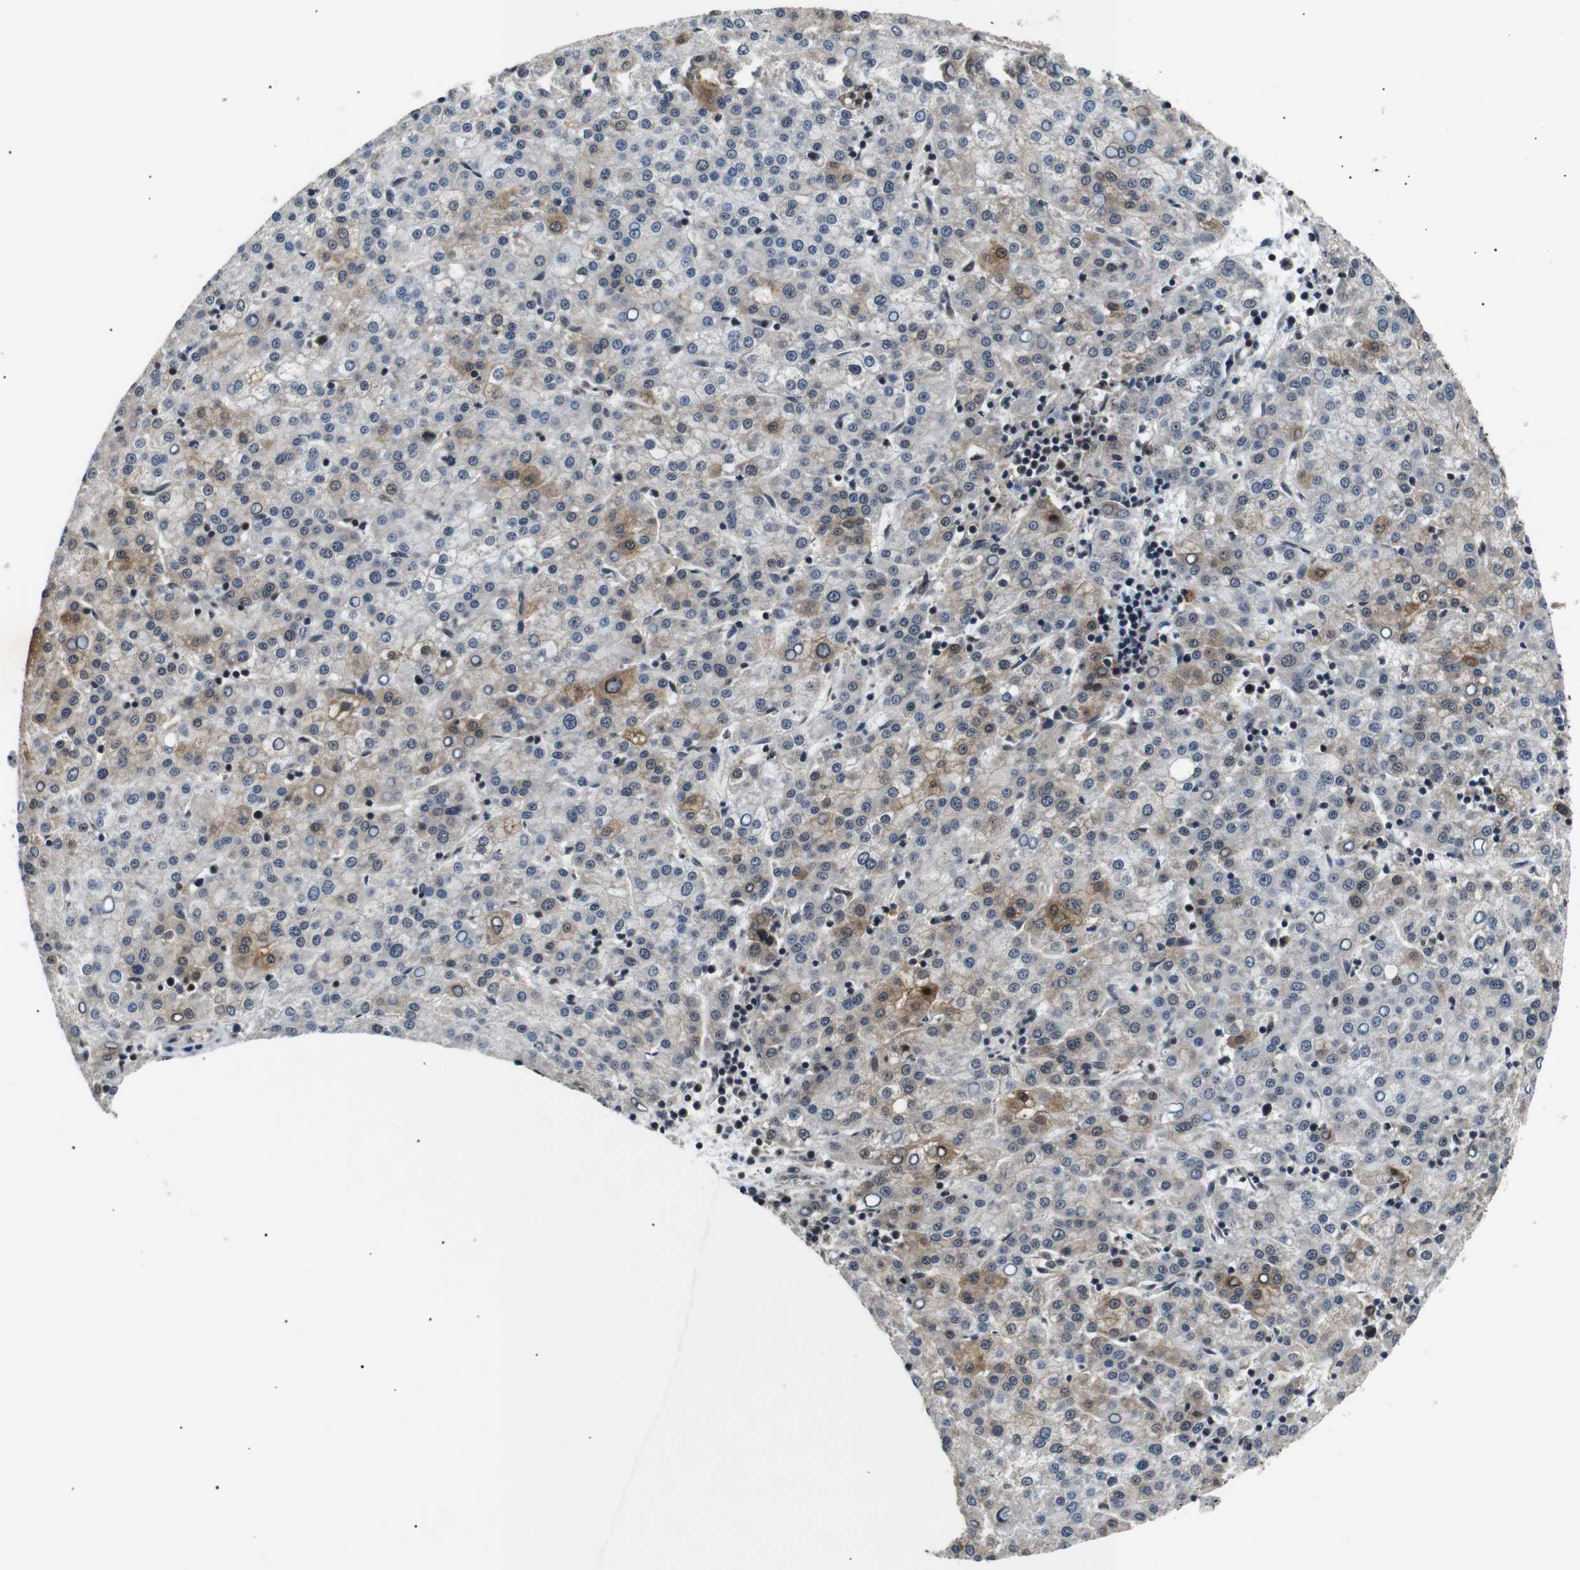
{"staining": {"intensity": "moderate", "quantity": "<25%", "location": "cytoplasmic/membranous,nuclear"}, "tissue": "liver cancer", "cell_type": "Tumor cells", "image_type": "cancer", "snomed": [{"axis": "morphology", "description": "Carcinoma, Hepatocellular, NOS"}, {"axis": "topography", "description": "Liver"}], "caption": "Moderate cytoplasmic/membranous and nuclear protein staining is seen in about <25% of tumor cells in liver hepatocellular carcinoma. The protein is stained brown, and the nuclei are stained in blue (DAB IHC with brightfield microscopy, high magnification).", "gene": "SKP1", "patient": {"sex": "female", "age": 58}}